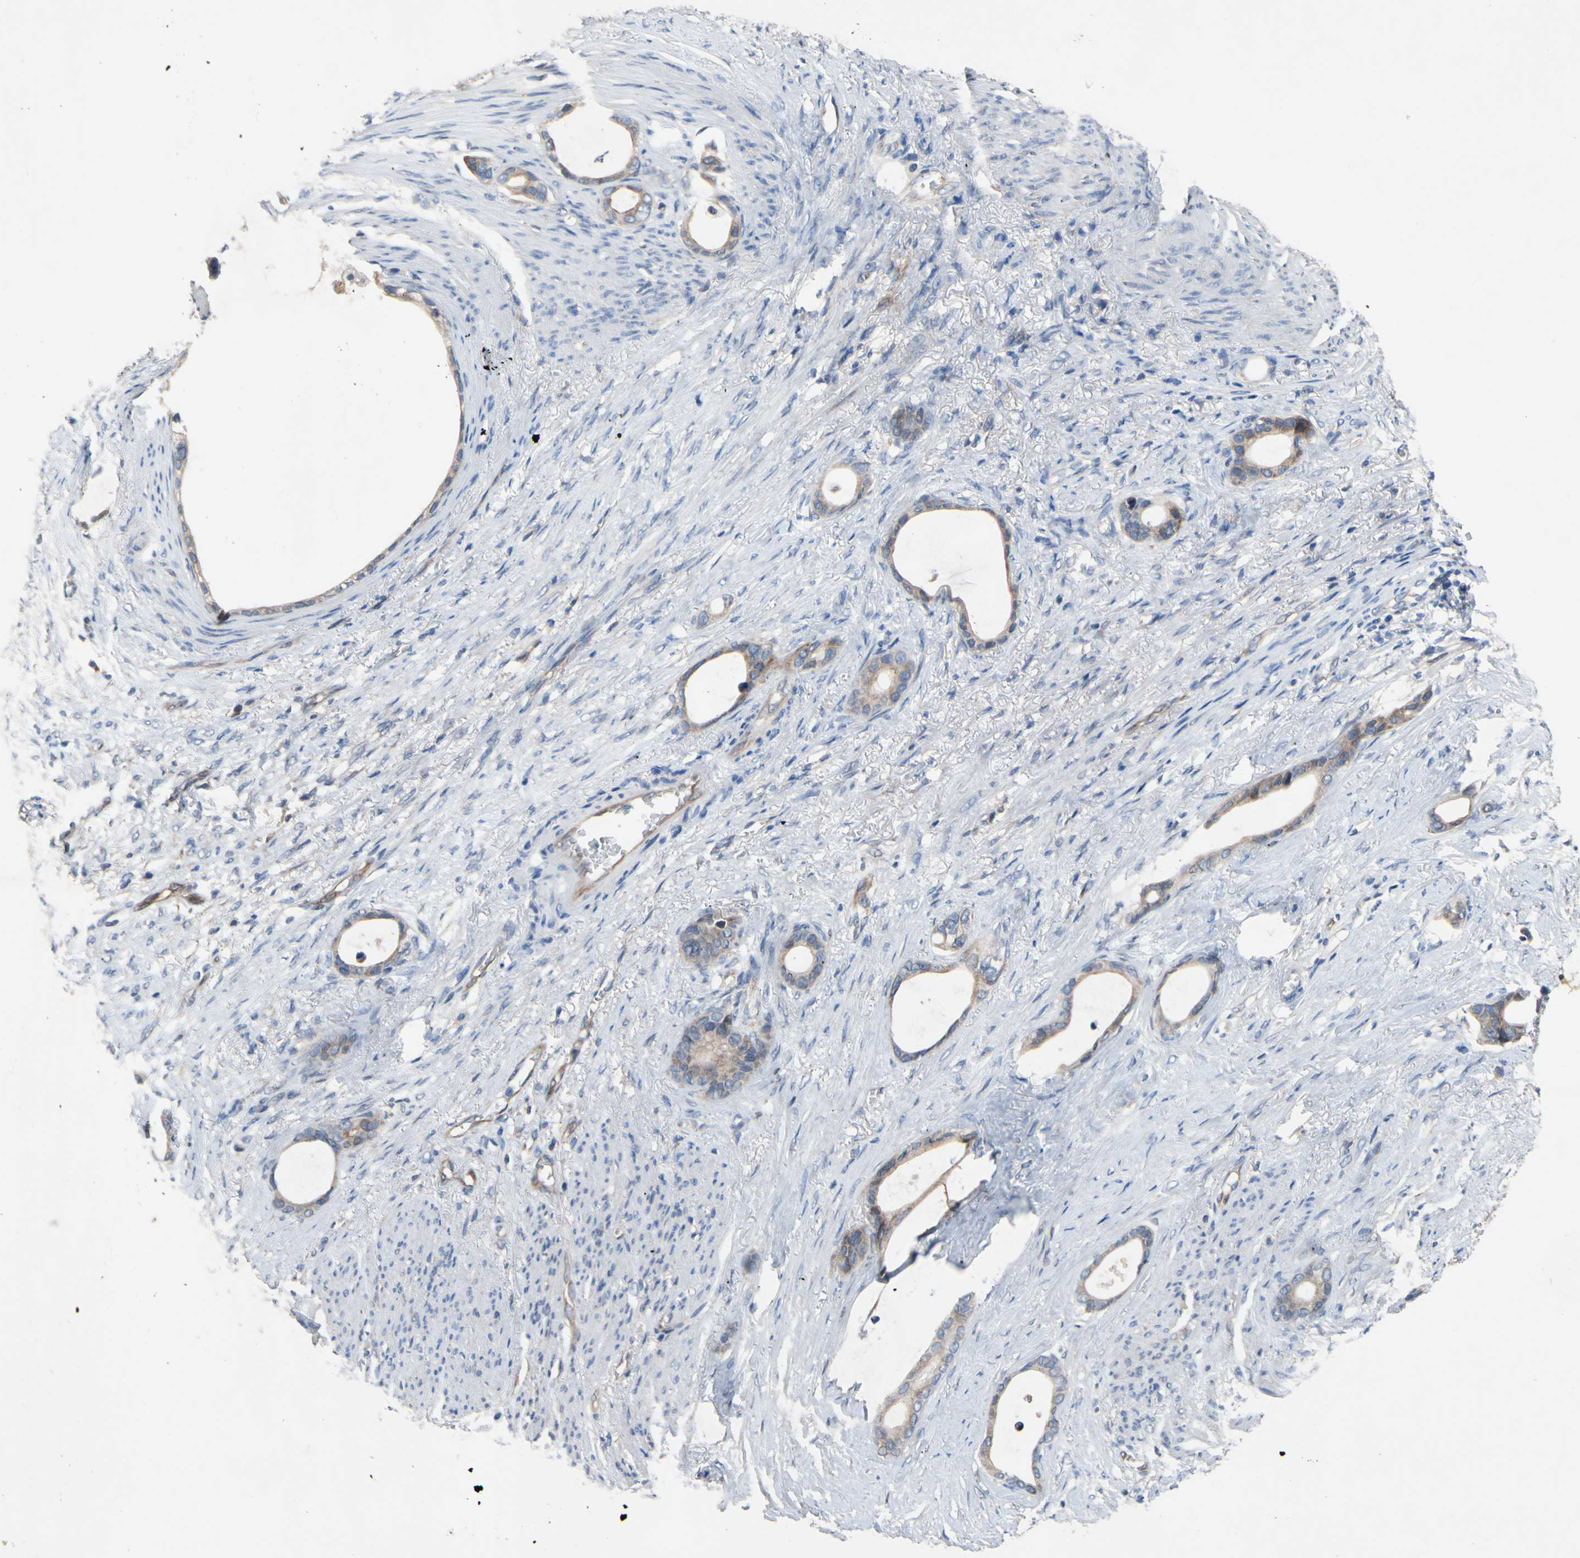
{"staining": {"intensity": "moderate", "quantity": ">75%", "location": "cytoplasmic/membranous"}, "tissue": "stomach cancer", "cell_type": "Tumor cells", "image_type": "cancer", "snomed": [{"axis": "morphology", "description": "Adenocarcinoma, NOS"}, {"axis": "topography", "description": "Stomach"}], "caption": "Moderate cytoplasmic/membranous staining for a protein is seen in approximately >75% of tumor cells of adenocarcinoma (stomach) using IHC.", "gene": "PRXL2A", "patient": {"sex": "female", "age": 75}}